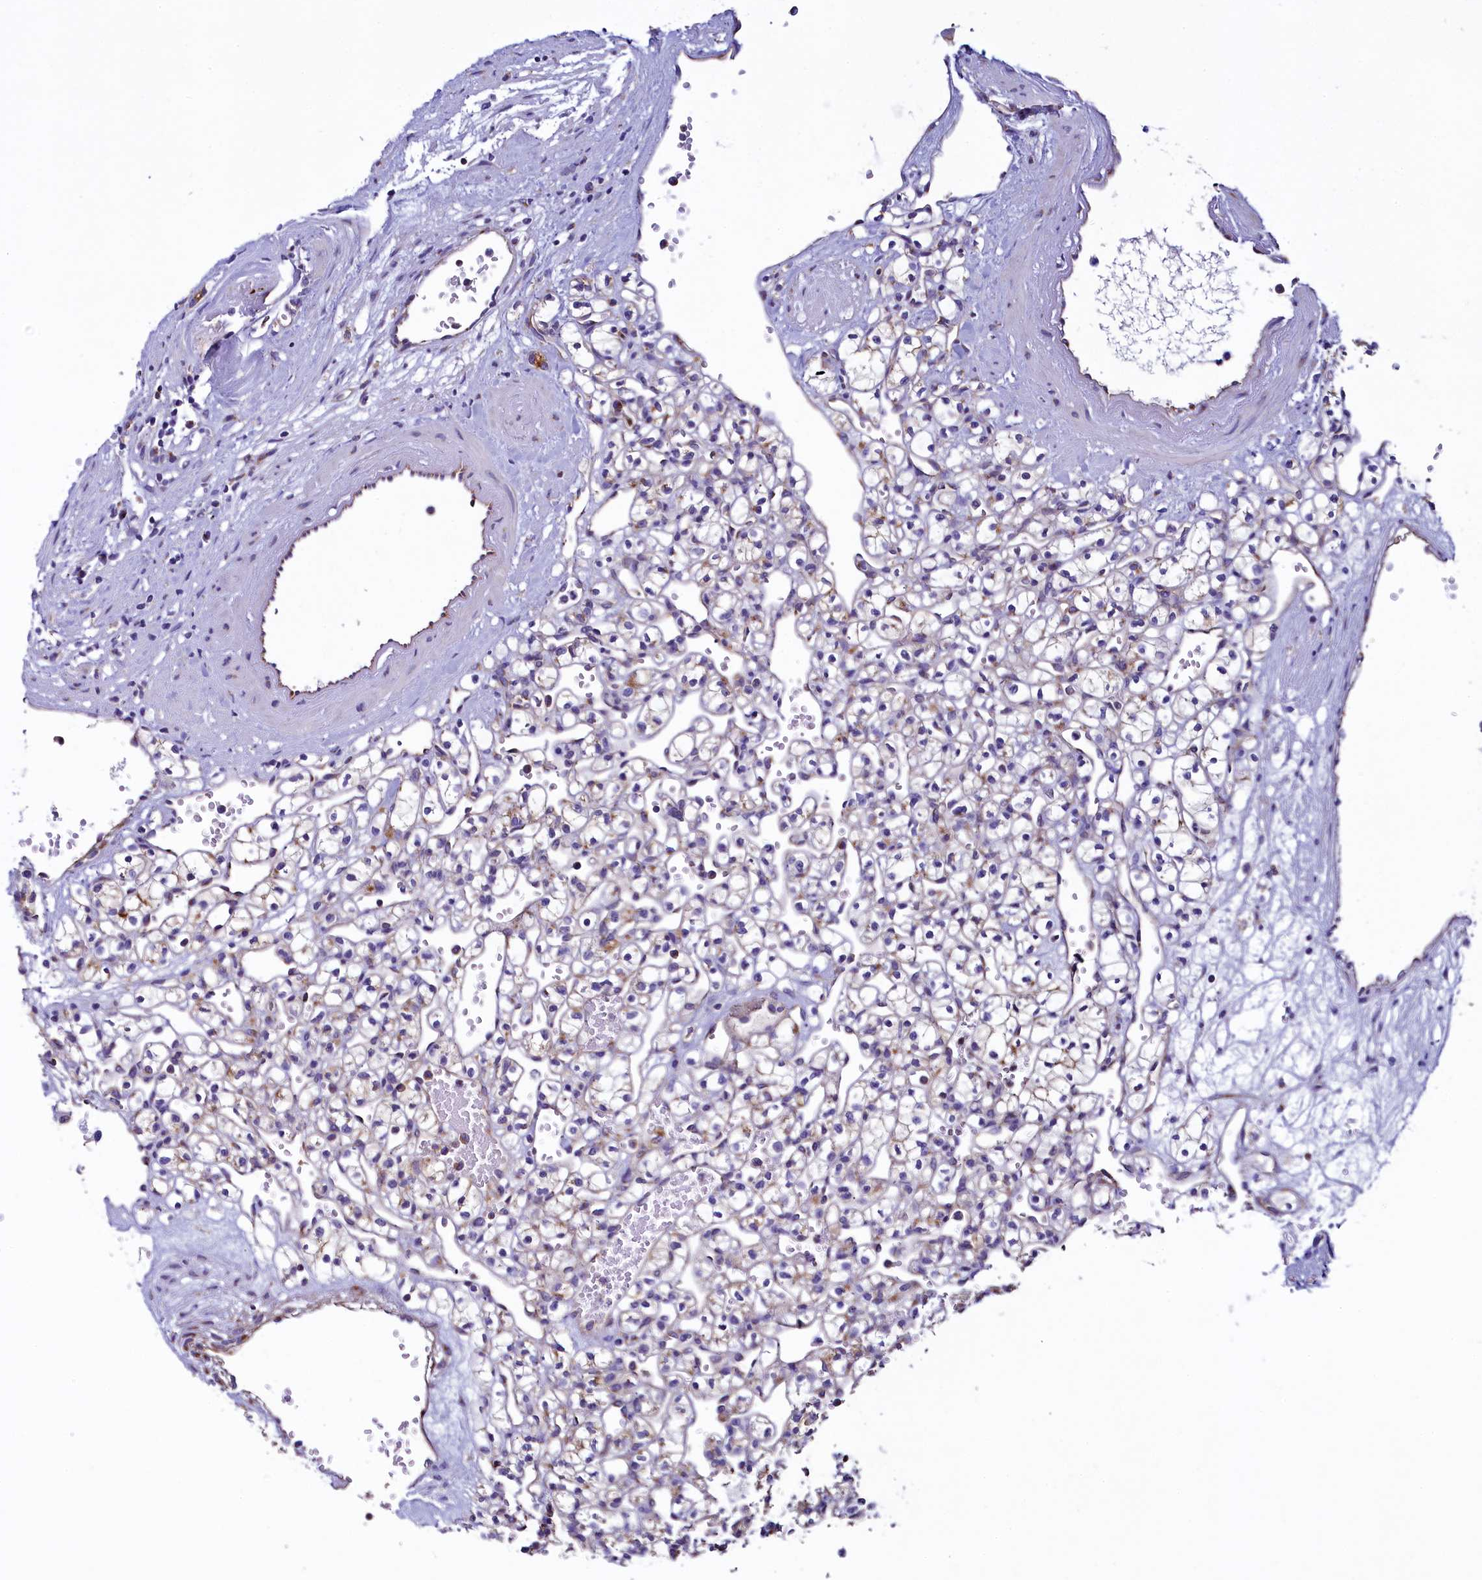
{"staining": {"intensity": "negative", "quantity": "none", "location": "none"}, "tissue": "renal cancer", "cell_type": "Tumor cells", "image_type": "cancer", "snomed": [{"axis": "morphology", "description": "Adenocarcinoma, NOS"}, {"axis": "topography", "description": "Kidney"}], "caption": "Tumor cells are negative for brown protein staining in renal cancer (adenocarcinoma).", "gene": "GPR21", "patient": {"sex": "female", "age": 59}}